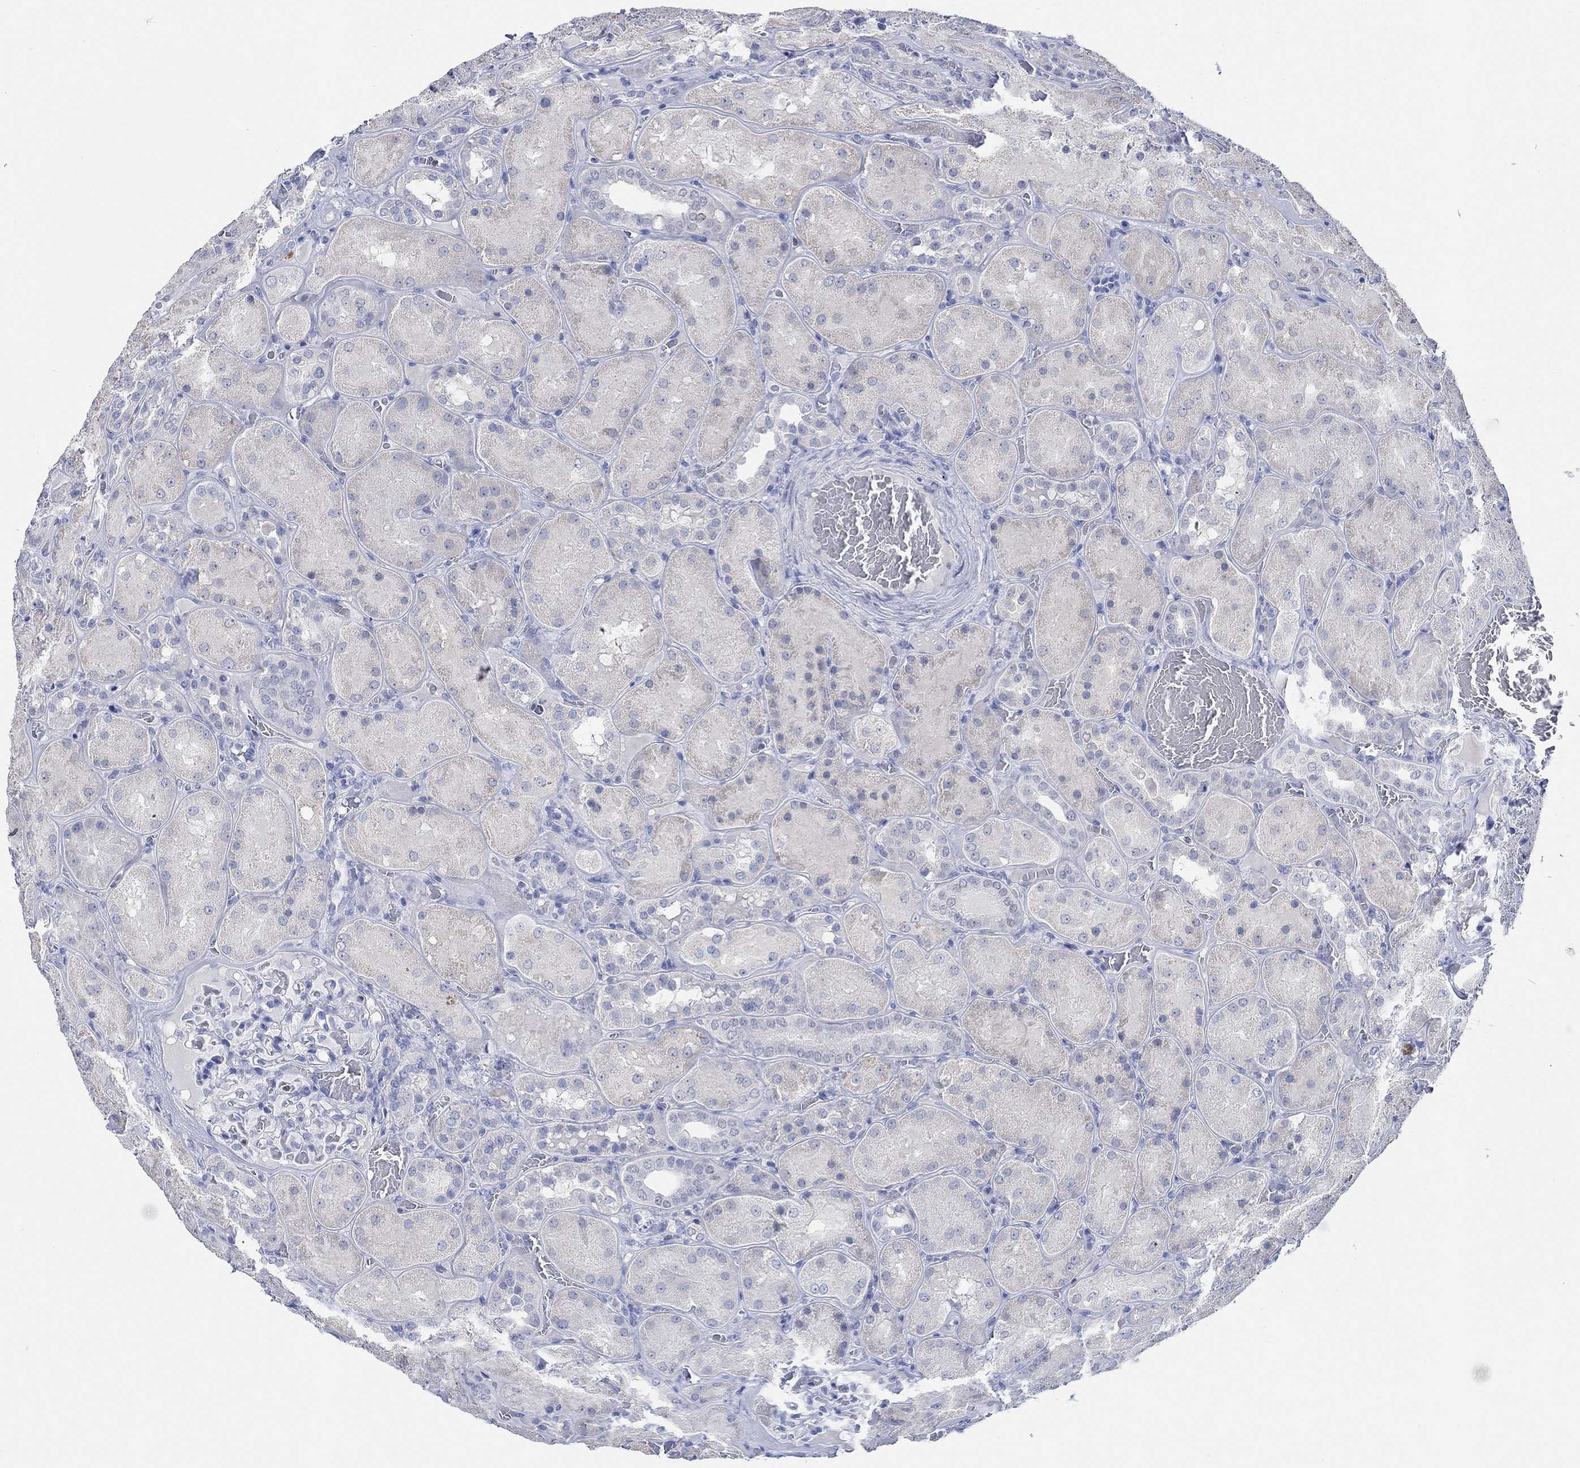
{"staining": {"intensity": "negative", "quantity": "none", "location": "none"}, "tissue": "kidney", "cell_type": "Cells in glomeruli", "image_type": "normal", "snomed": [{"axis": "morphology", "description": "Normal tissue, NOS"}, {"axis": "topography", "description": "Kidney"}], "caption": "Kidney was stained to show a protein in brown. There is no significant expression in cells in glomeruli. (DAB immunohistochemistry (IHC), high magnification).", "gene": "PPP1R17", "patient": {"sex": "male", "age": 73}}